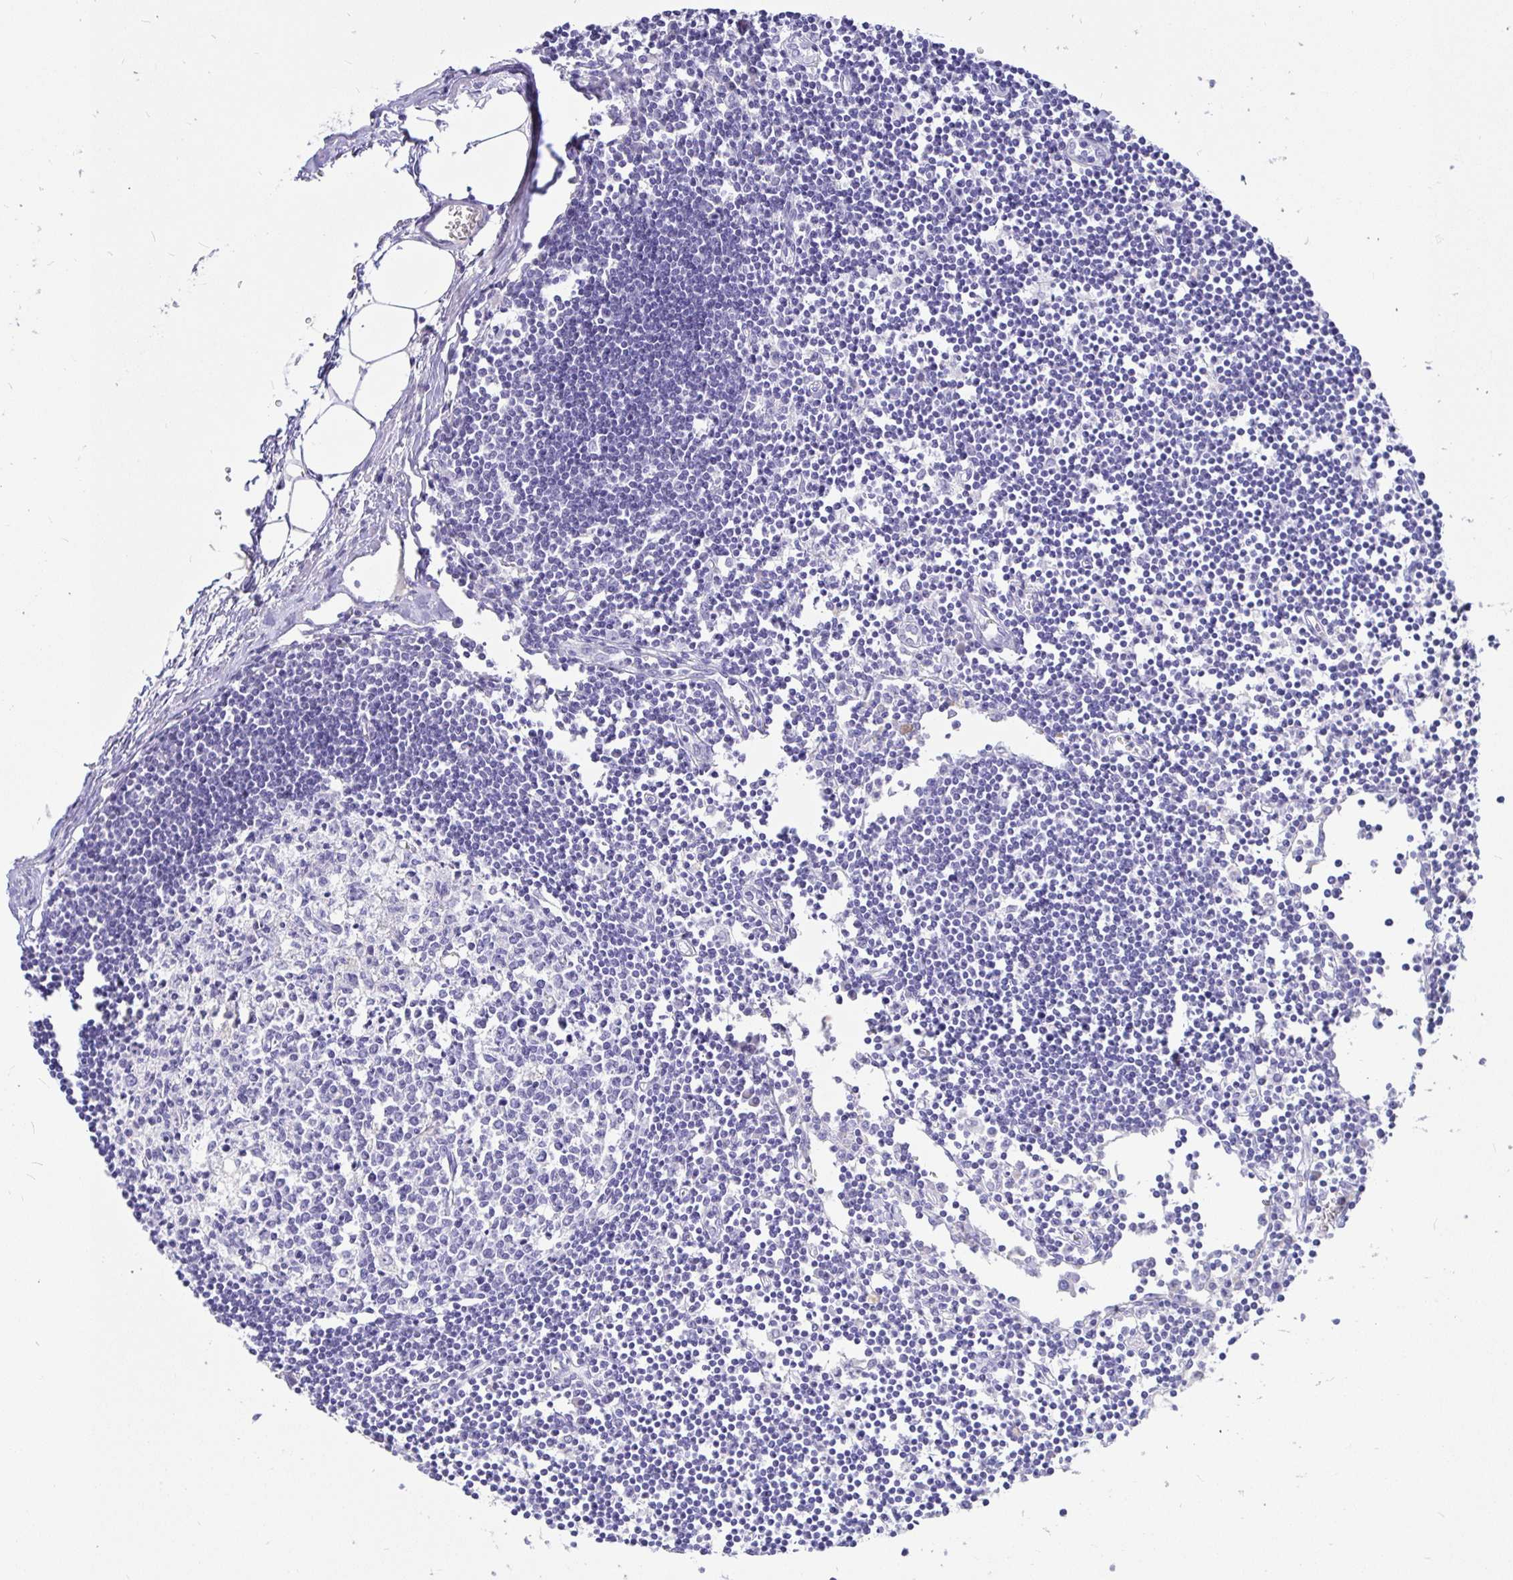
{"staining": {"intensity": "negative", "quantity": "none", "location": "none"}, "tissue": "lymph node", "cell_type": "Germinal center cells", "image_type": "normal", "snomed": [{"axis": "morphology", "description": "Normal tissue, NOS"}, {"axis": "topography", "description": "Lymph node"}], "caption": "High power microscopy image of an immunohistochemistry photomicrograph of benign lymph node, revealing no significant staining in germinal center cells.", "gene": "TPTE", "patient": {"sex": "female", "age": 65}}